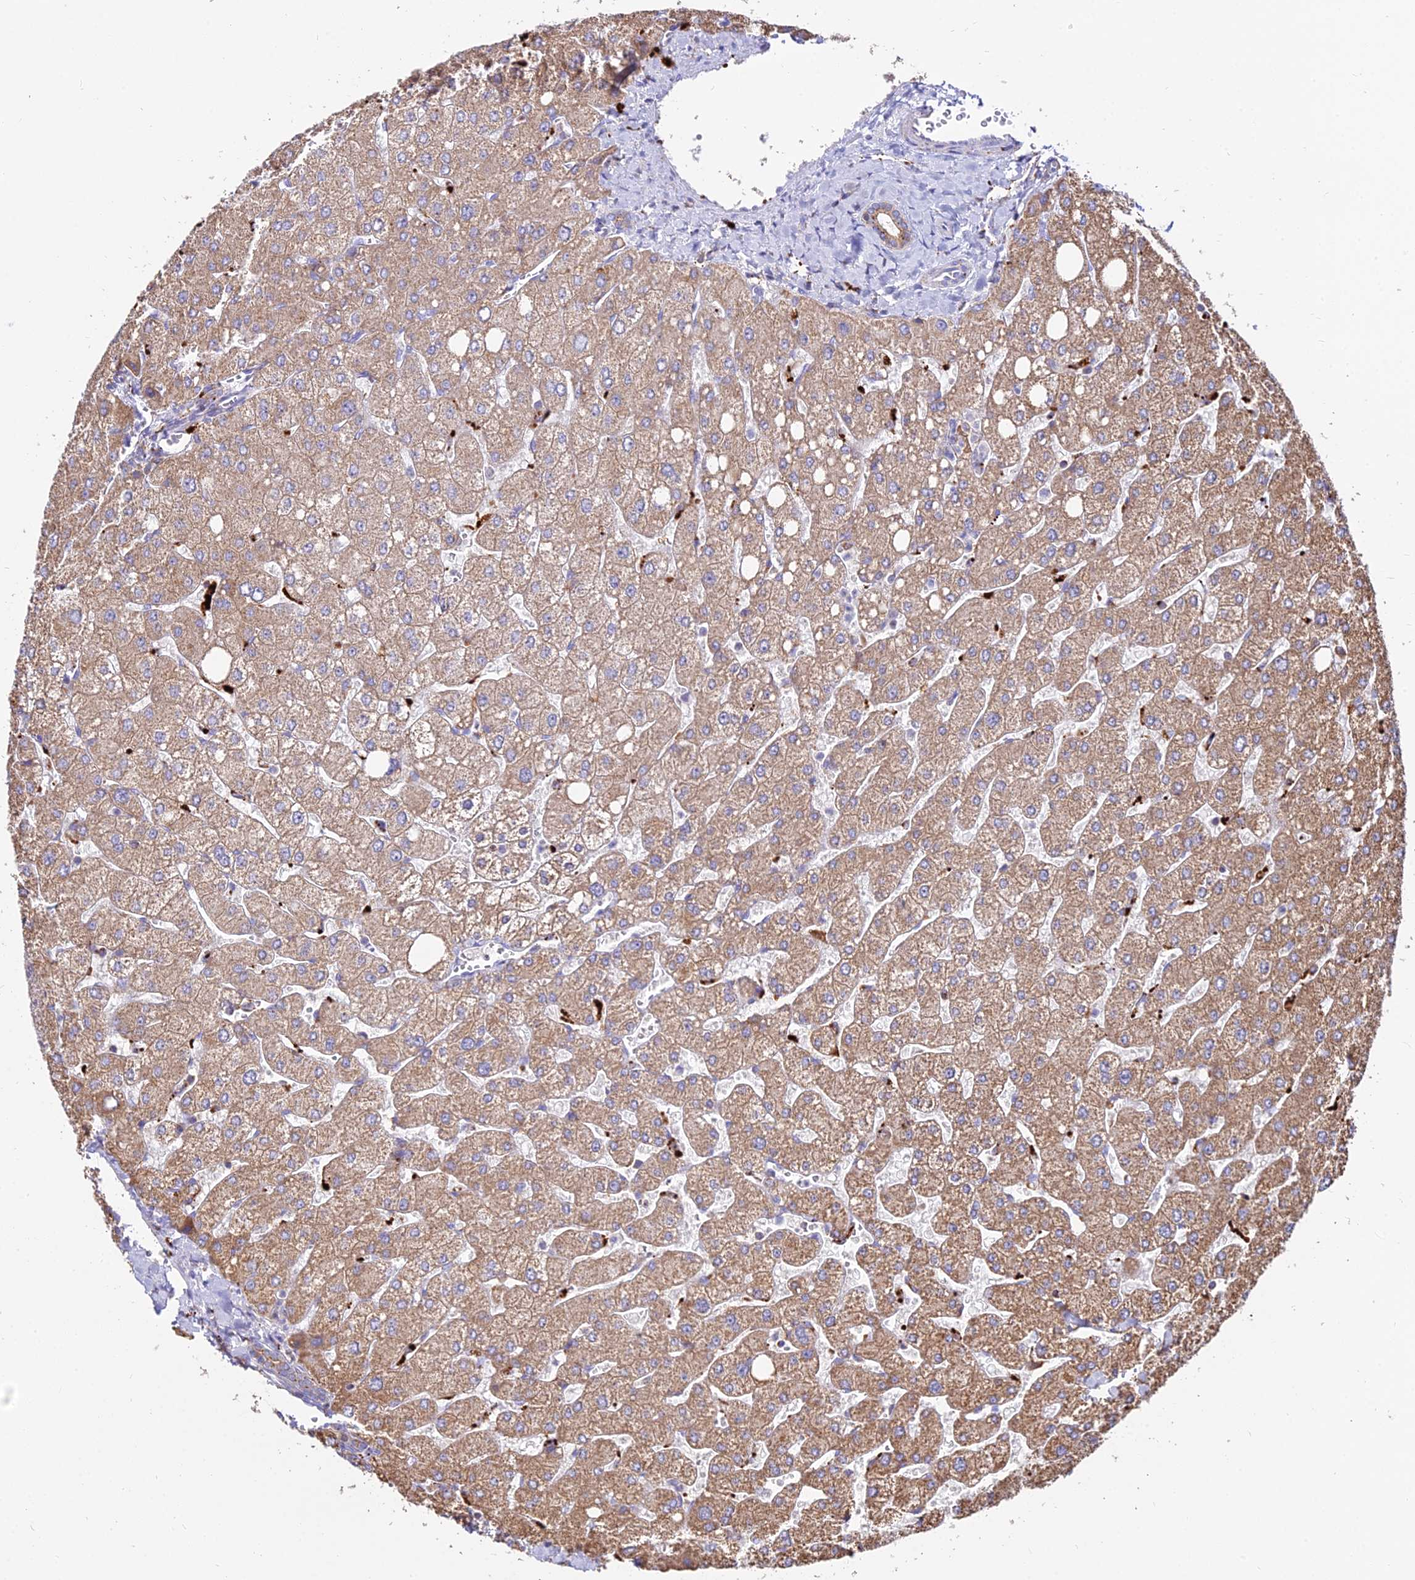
{"staining": {"intensity": "moderate", "quantity": ">75%", "location": "cytoplasmic/membranous"}, "tissue": "liver", "cell_type": "Cholangiocytes", "image_type": "normal", "snomed": [{"axis": "morphology", "description": "Normal tissue, NOS"}, {"axis": "topography", "description": "Liver"}], "caption": "Human liver stained for a protein (brown) reveals moderate cytoplasmic/membranous positive staining in approximately >75% of cholangiocytes.", "gene": "PNLIPRP3", "patient": {"sex": "male", "age": 55}}